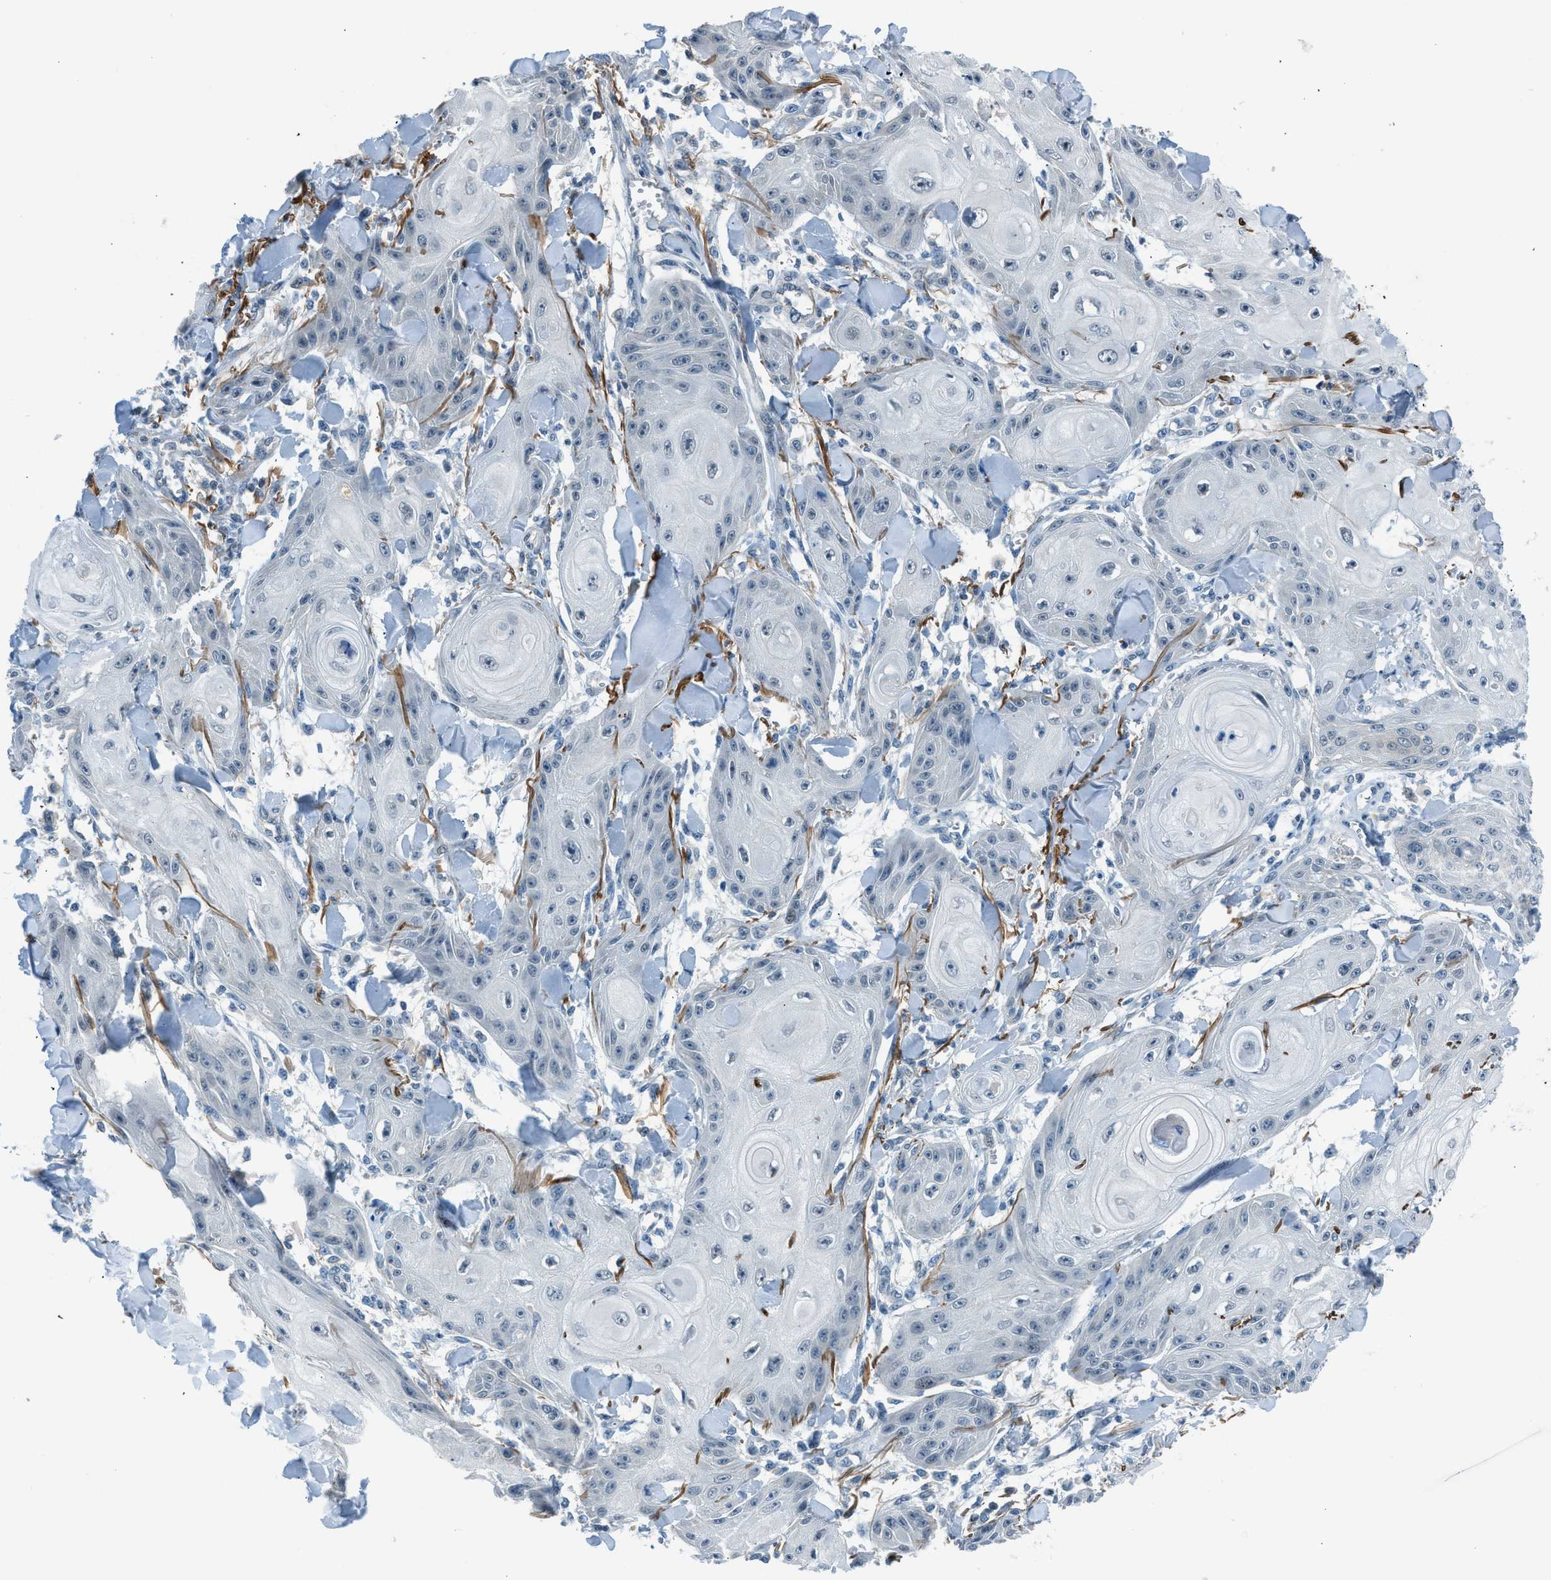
{"staining": {"intensity": "negative", "quantity": "none", "location": "none"}, "tissue": "skin cancer", "cell_type": "Tumor cells", "image_type": "cancer", "snomed": [{"axis": "morphology", "description": "Squamous cell carcinoma, NOS"}, {"axis": "topography", "description": "Skin"}], "caption": "Immunohistochemistry micrograph of human squamous cell carcinoma (skin) stained for a protein (brown), which exhibits no staining in tumor cells. (DAB IHC visualized using brightfield microscopy, high magnification).", "gene": "LMLN", "patient": {"sex": "male", "age": 74}}